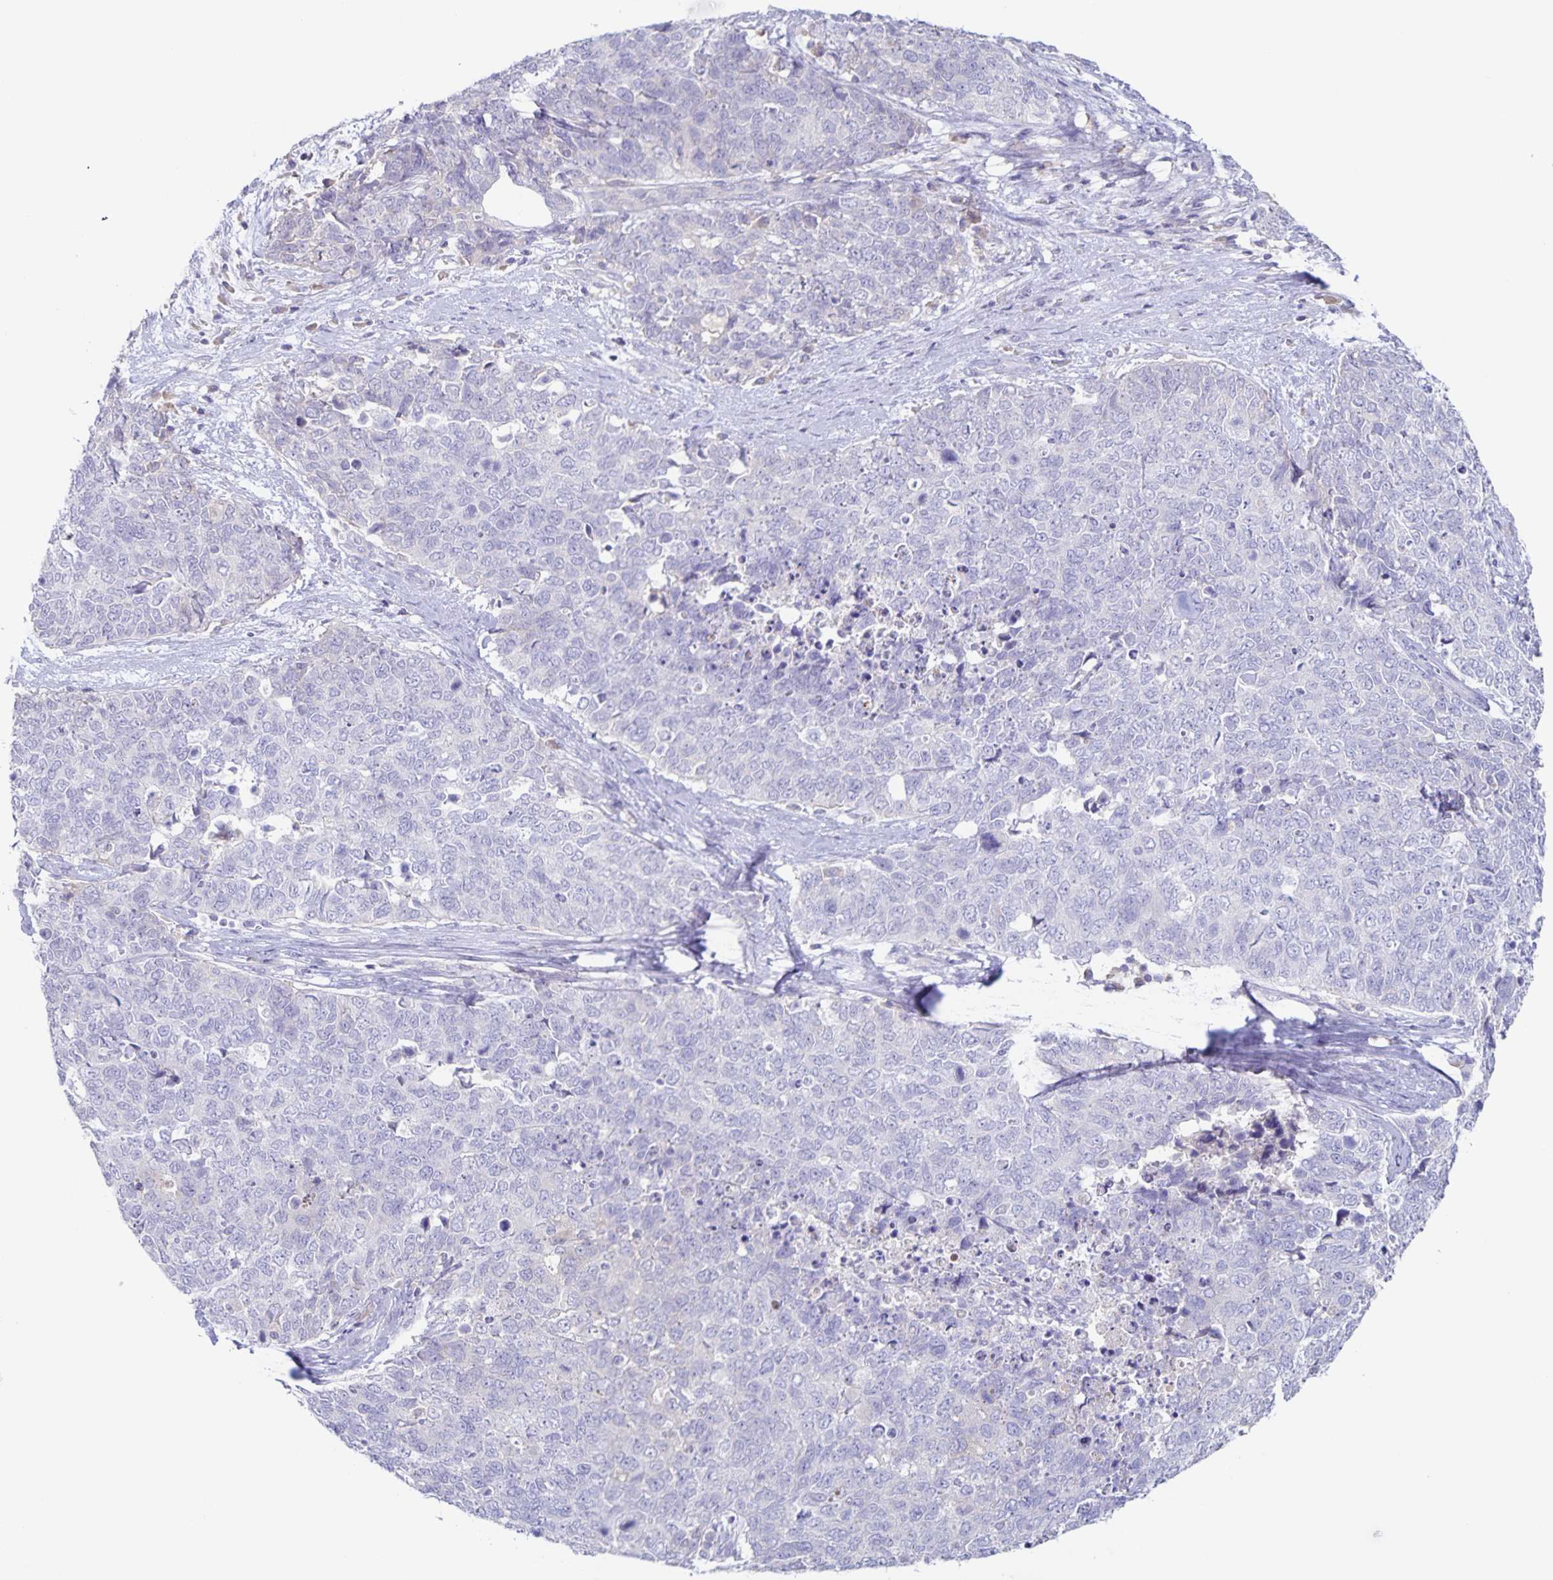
{"staining": {"intensity": "negative", "quantity": "none", "location": "none"}, "tissue": "cervical cancer", "cell_type": "Tumor cells", "image_type": "cancer", "snomed": [{"axis": "morphology", "description": "Adenocarcinoma, NOS"}, {"axis": "topography", "description": "Cervix"}], "caption": "The histopathology image exhibits no staining of tumor cells in cervical adenocarcinoma. (DAB immunohistochemistry (IHC) with hematoxylin counter stain).", "gene": "RPL36A", "patient": {"sex": "female", "age": 63}}